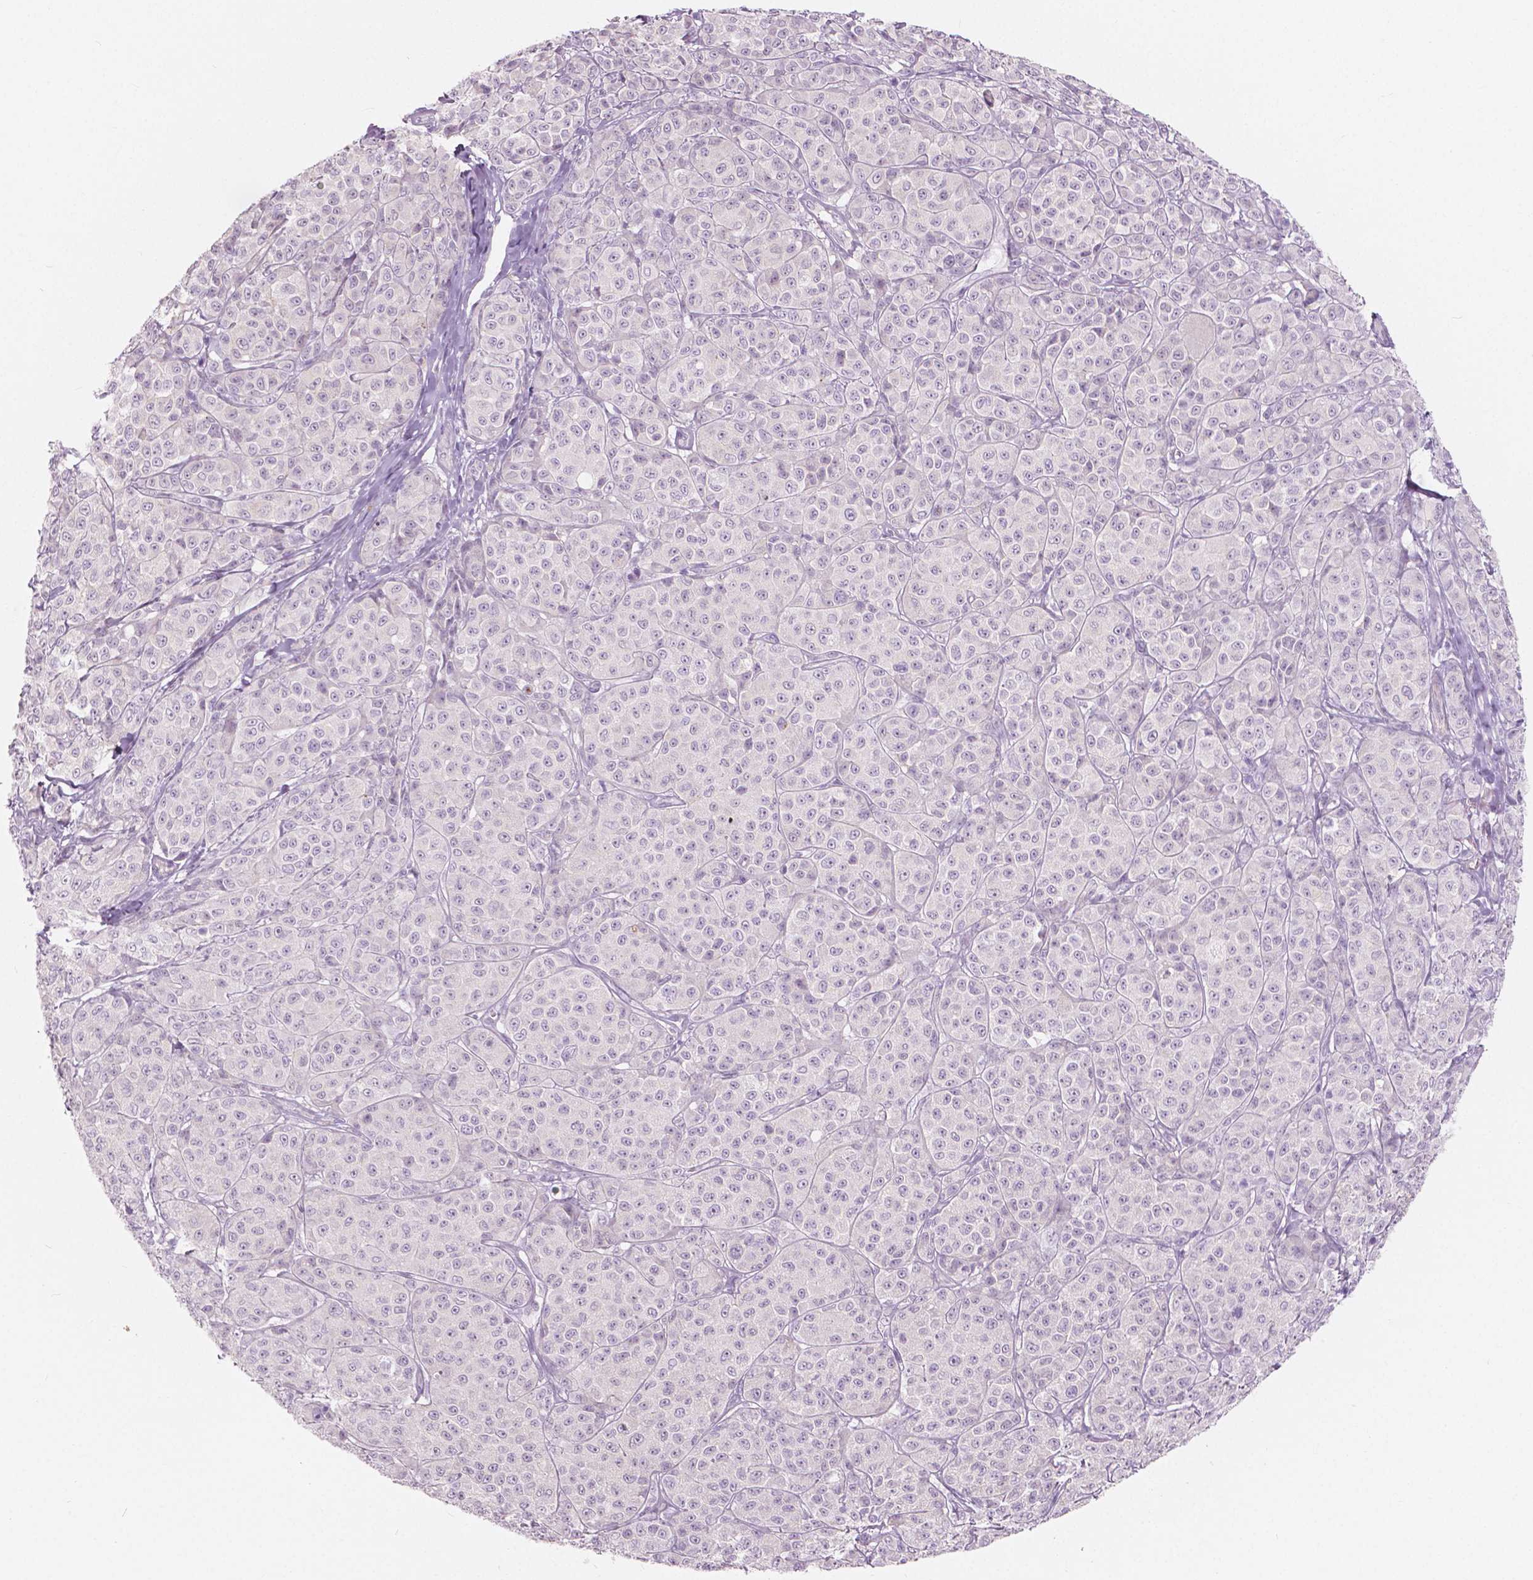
{"staining": {"intensity": "negative", "quantity": "none", "location": "none"}, "tissue": "melanoma", "cell_type": "Tumor cells", "image_type": "cancer", "snomed": [{"axis": "morphology", "description": "Malignant melanoma, NOS"}, {"axis": "topography", "description": "Skin"}], "caption": "The micrograph demonstrates no staining of tumor cells in malignant melanoma. (DAB immunohistochemistry (IHC), high magnification).", "gene": "A4GNT", "patient": {"sex": "male", "age": 89}}